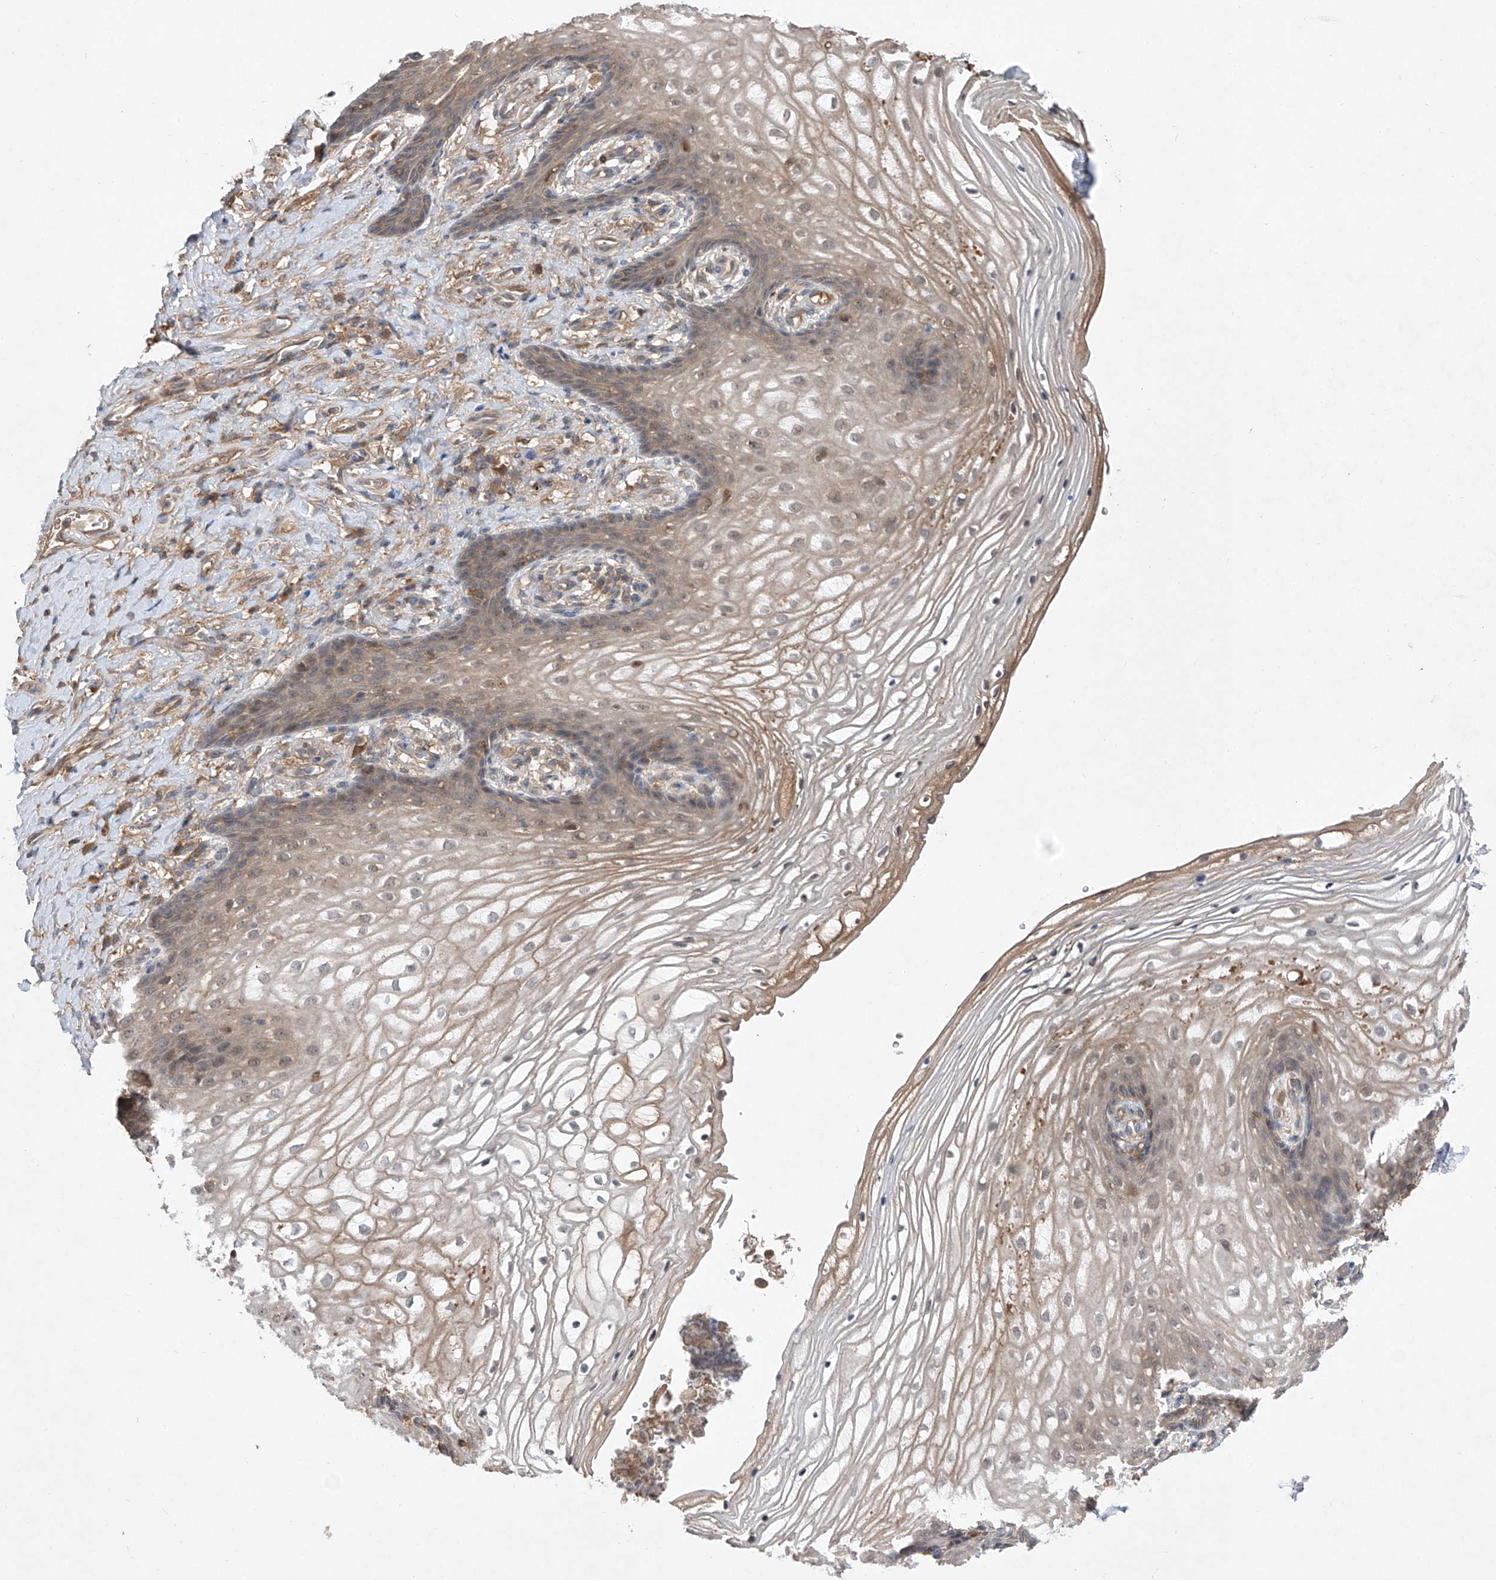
{"staining": {"intensity": "weak", "quantity": ">75%", "location": "cytoplasmic/membranous,nuclear"}, "tissue": "vagina", "cell_type": "Squamous epithelial cells", "image_type": "normal", "snomed": [{"axis": "morphology", "description": "Normal tissue, NOS"}, {"axis": "topography", "description": "Vagina"}], "caption": "High-magnification brightfield microscopy of unremarkable vagina stained with DAB (brown) and counterstained with hematoxylin (blue). squamous epithelial cells exhibit weak cytoplasmic/membranous,nuclear expression is appreciated in about>75% of cells.", "gene": "FAM135A", "patient": {"sex": "female", "age": 60}}